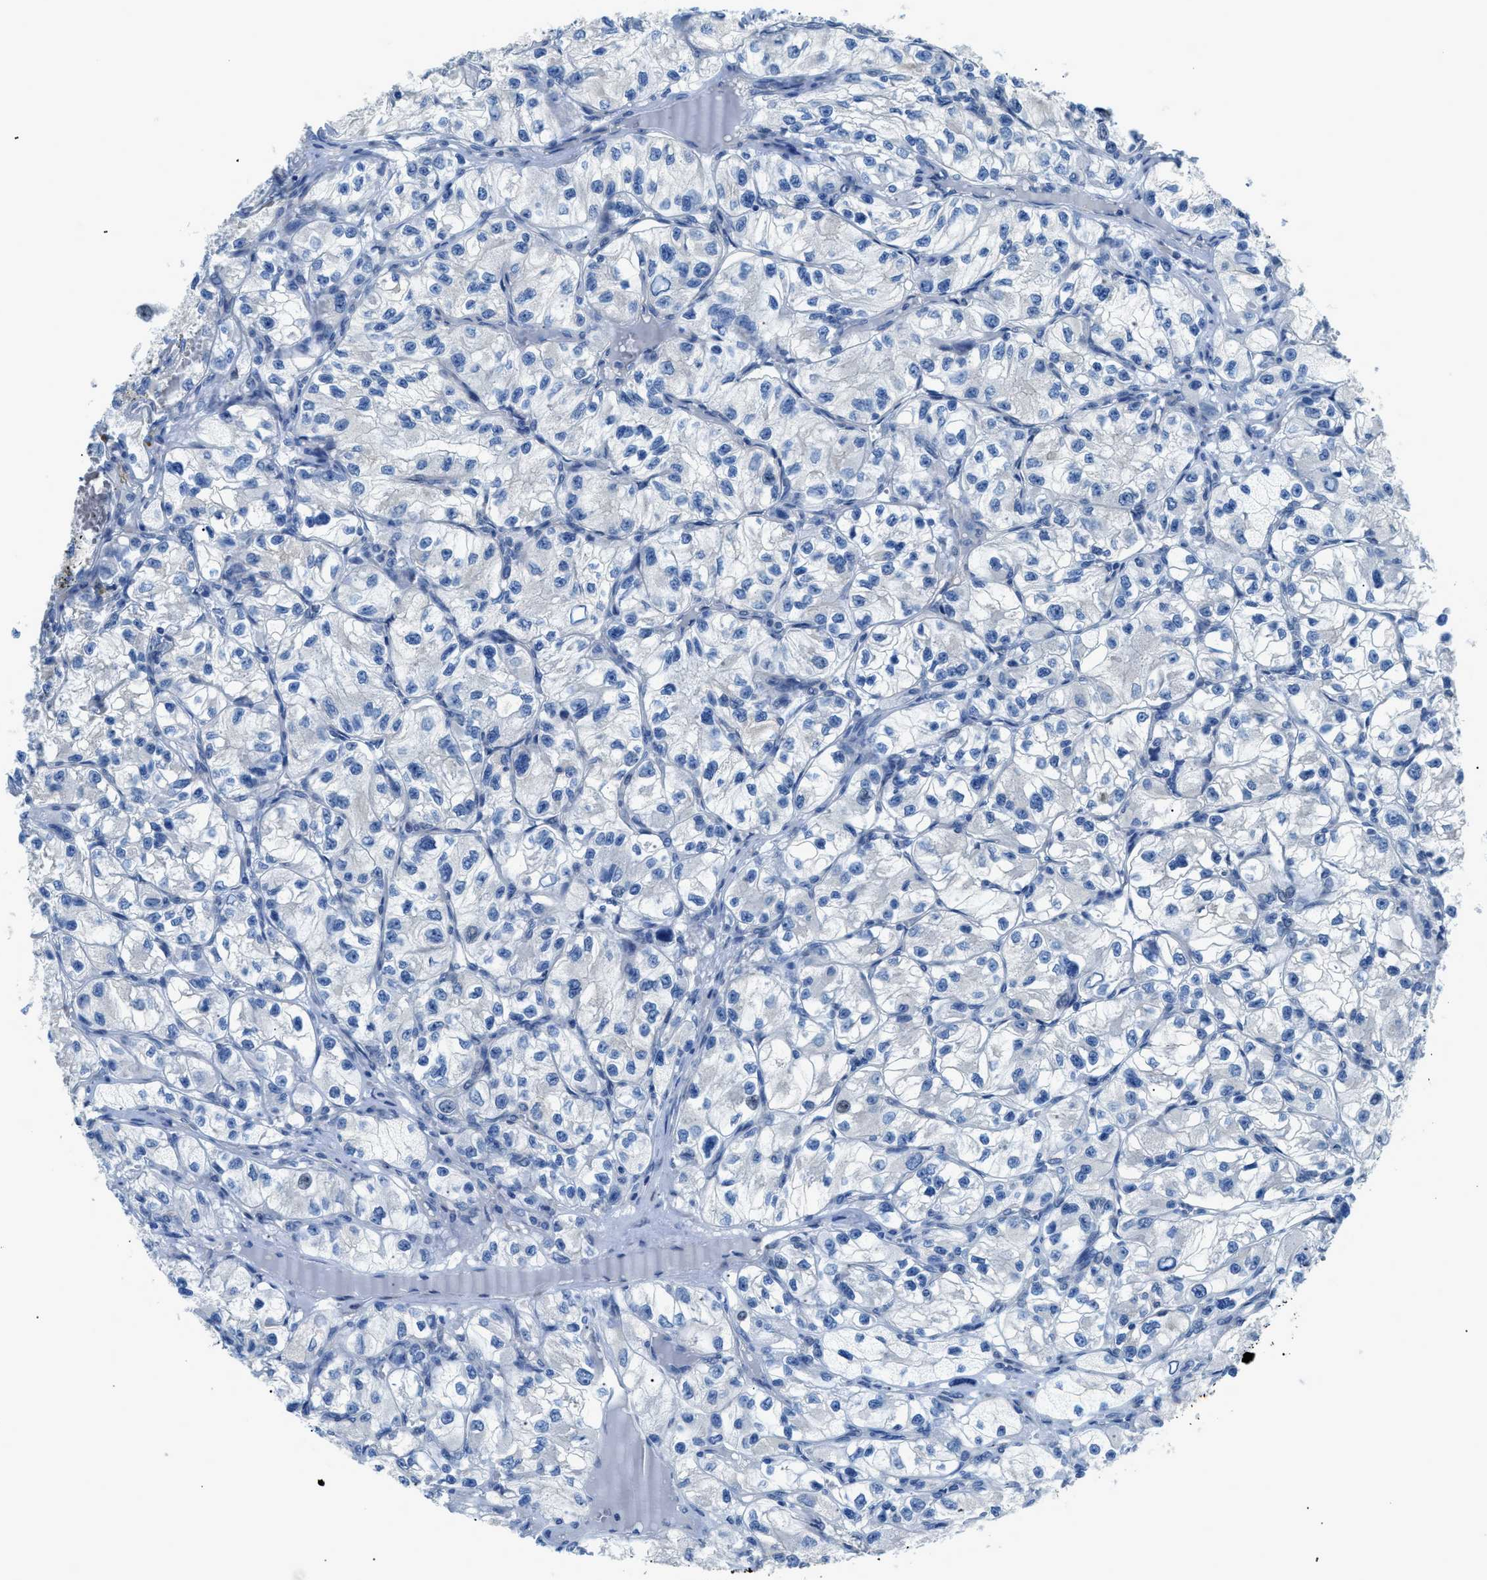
{"staining": {"intensity": "negative", "quantity": "none", "location": "none"}, "tissue": "renal cancer", "cell_type": "Tumor cells", "image_type": "cancer", "snomed": [{"axis": "morphology", "description": "Adenocarcinoma, NOS"}, {"axis": "topography", "description": "Kidney"}], "caption": "This is an IHC photomicrograph of renal cancer. There is no expression in tumor cells.", "gene": "ITPR1", "patient": {"sex": "female", "age": 57}}